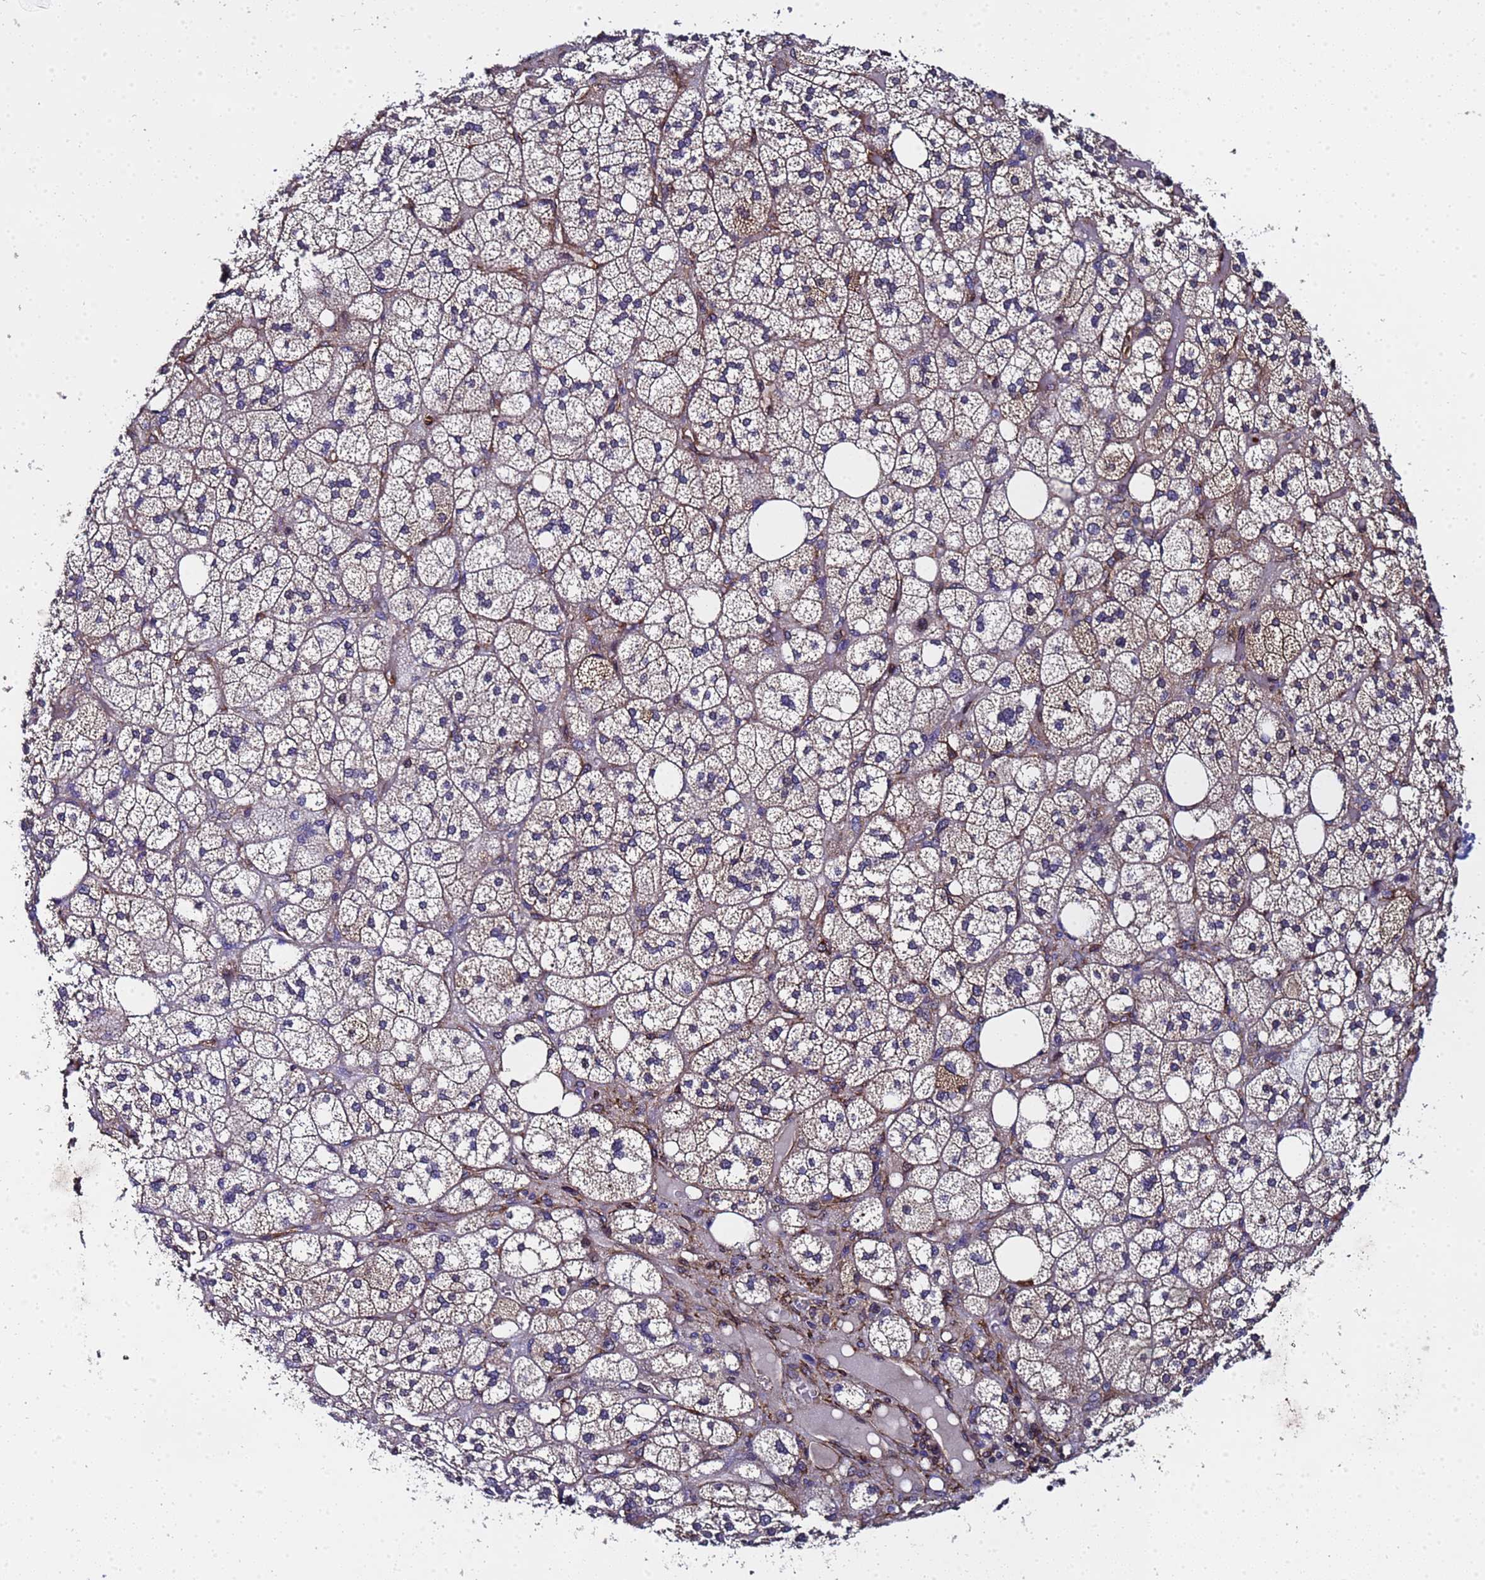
{"staining": {"intensity": "moderate", "quantity": "25%-75%", "location": "cytoplasmic/membranous"}, "tissue": "adrenal gland", "cell_type": "Glandular cells", "image_type": "normal", "snomed": [{"axis": "morphology", "description": "Normal tissue, NOS"}, {"axis": "topography", "description": "Adrenal gland"}], "caption": "This image exhibits immunohistochemistry (IHC) staining of normal adrenal gland, with medium moderate cytoplasmic/membranous staining in about 25%-75% of glandular cells.", "gene": "MOCS1", "patient": {"sex": "male", "age": 61}}